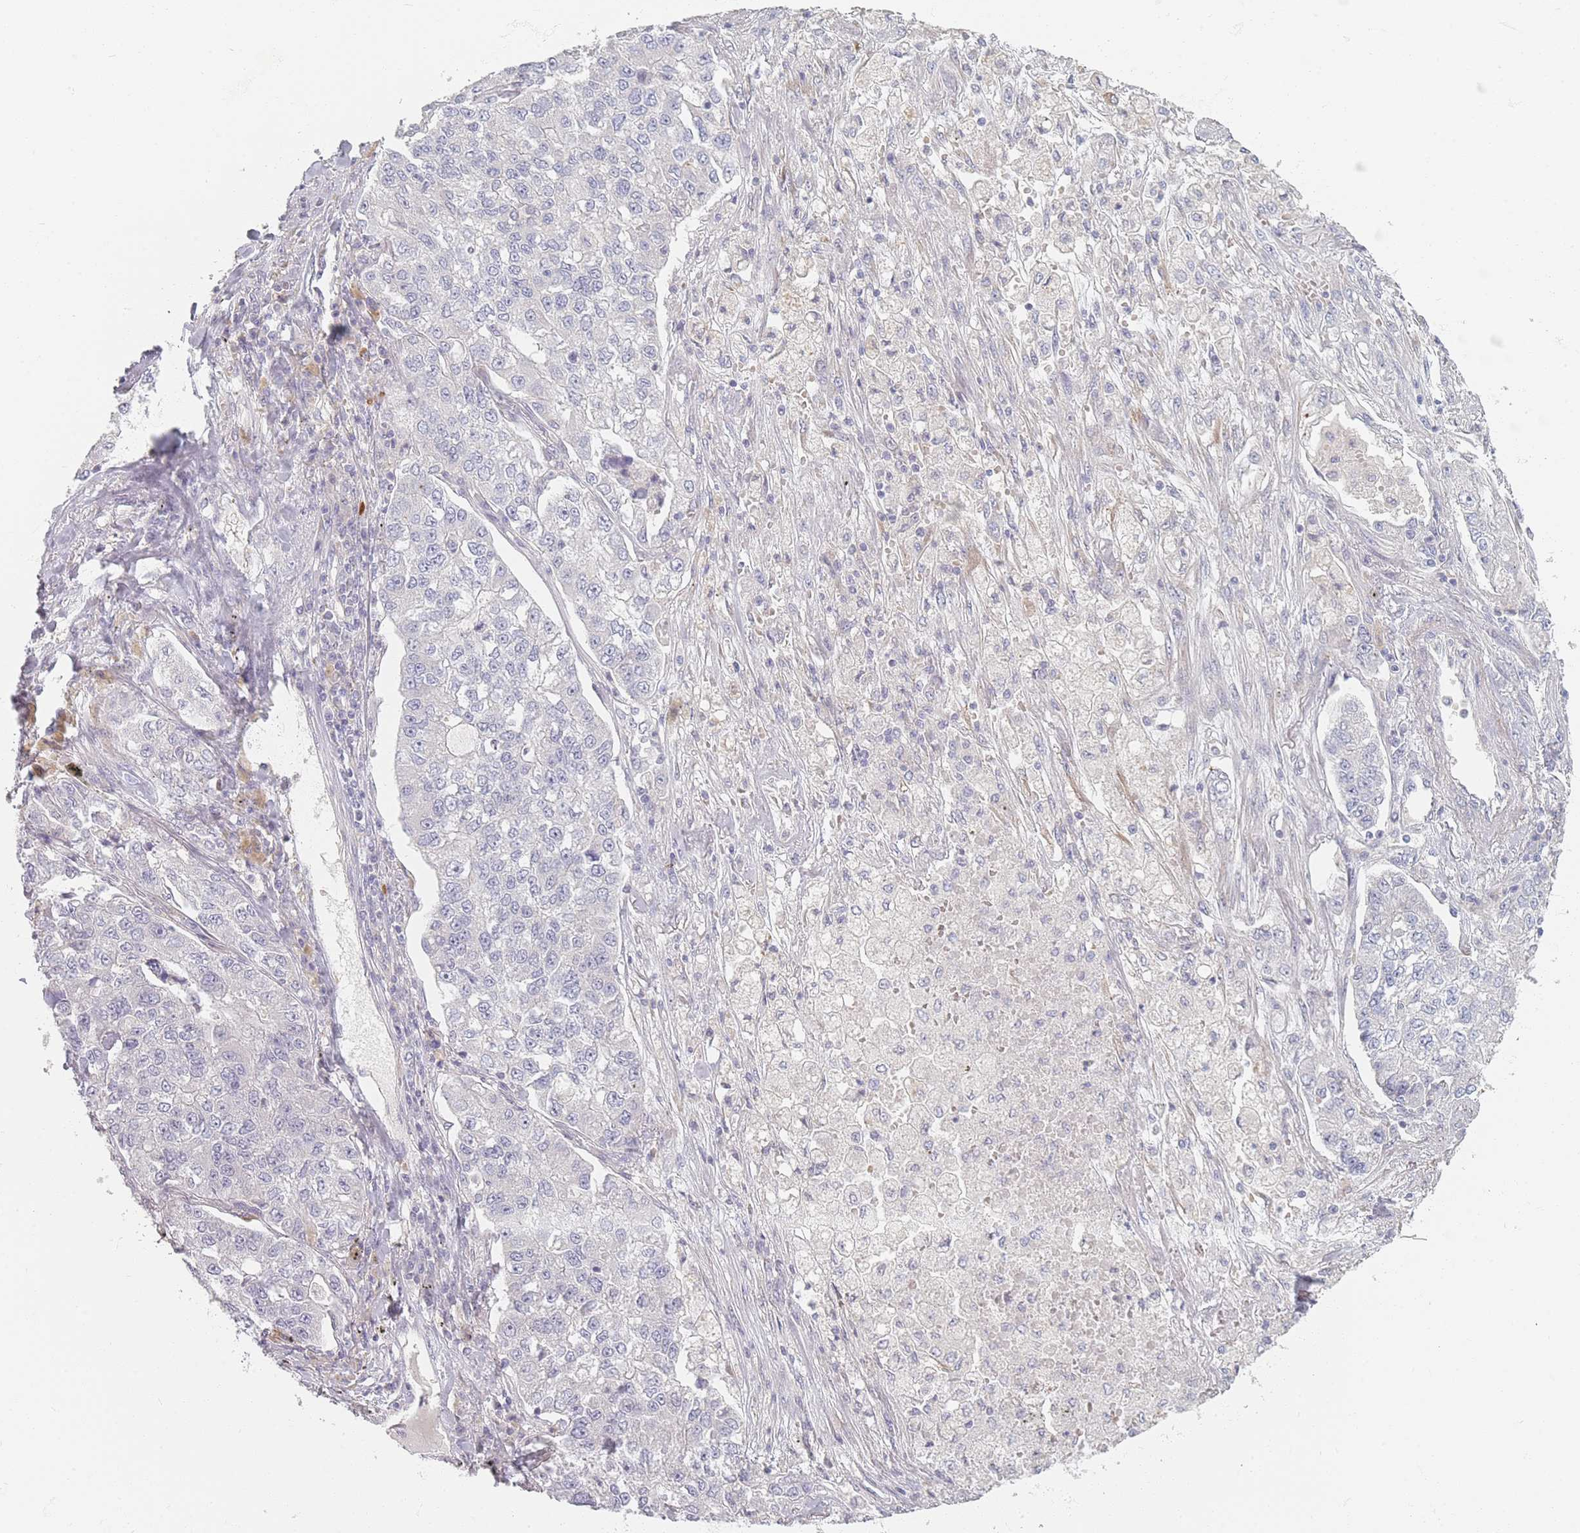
{"staining": {"intensity": "negative", "quantity": "none", "location": "none"}, "tissue": "lung cancer", "cell_type": "Tumor cells", "image_type": "cancer", "snomed": [{"axis": "morphology", "description": "Adenocarcinoma, NOS"}, {"axis": "topography", "description": "Lung"}], "caption": "Adenocarcinoma (lung) was stained to show a protein in brown. There is no significant staining in tumor cells. (DAB (3,3'-diaminobenzidine) immunohistochemistry visualized using brightfield microscopy, high magnification).", "gene": "TMOD1", "patient": {"sex": "male", "age": 49}}